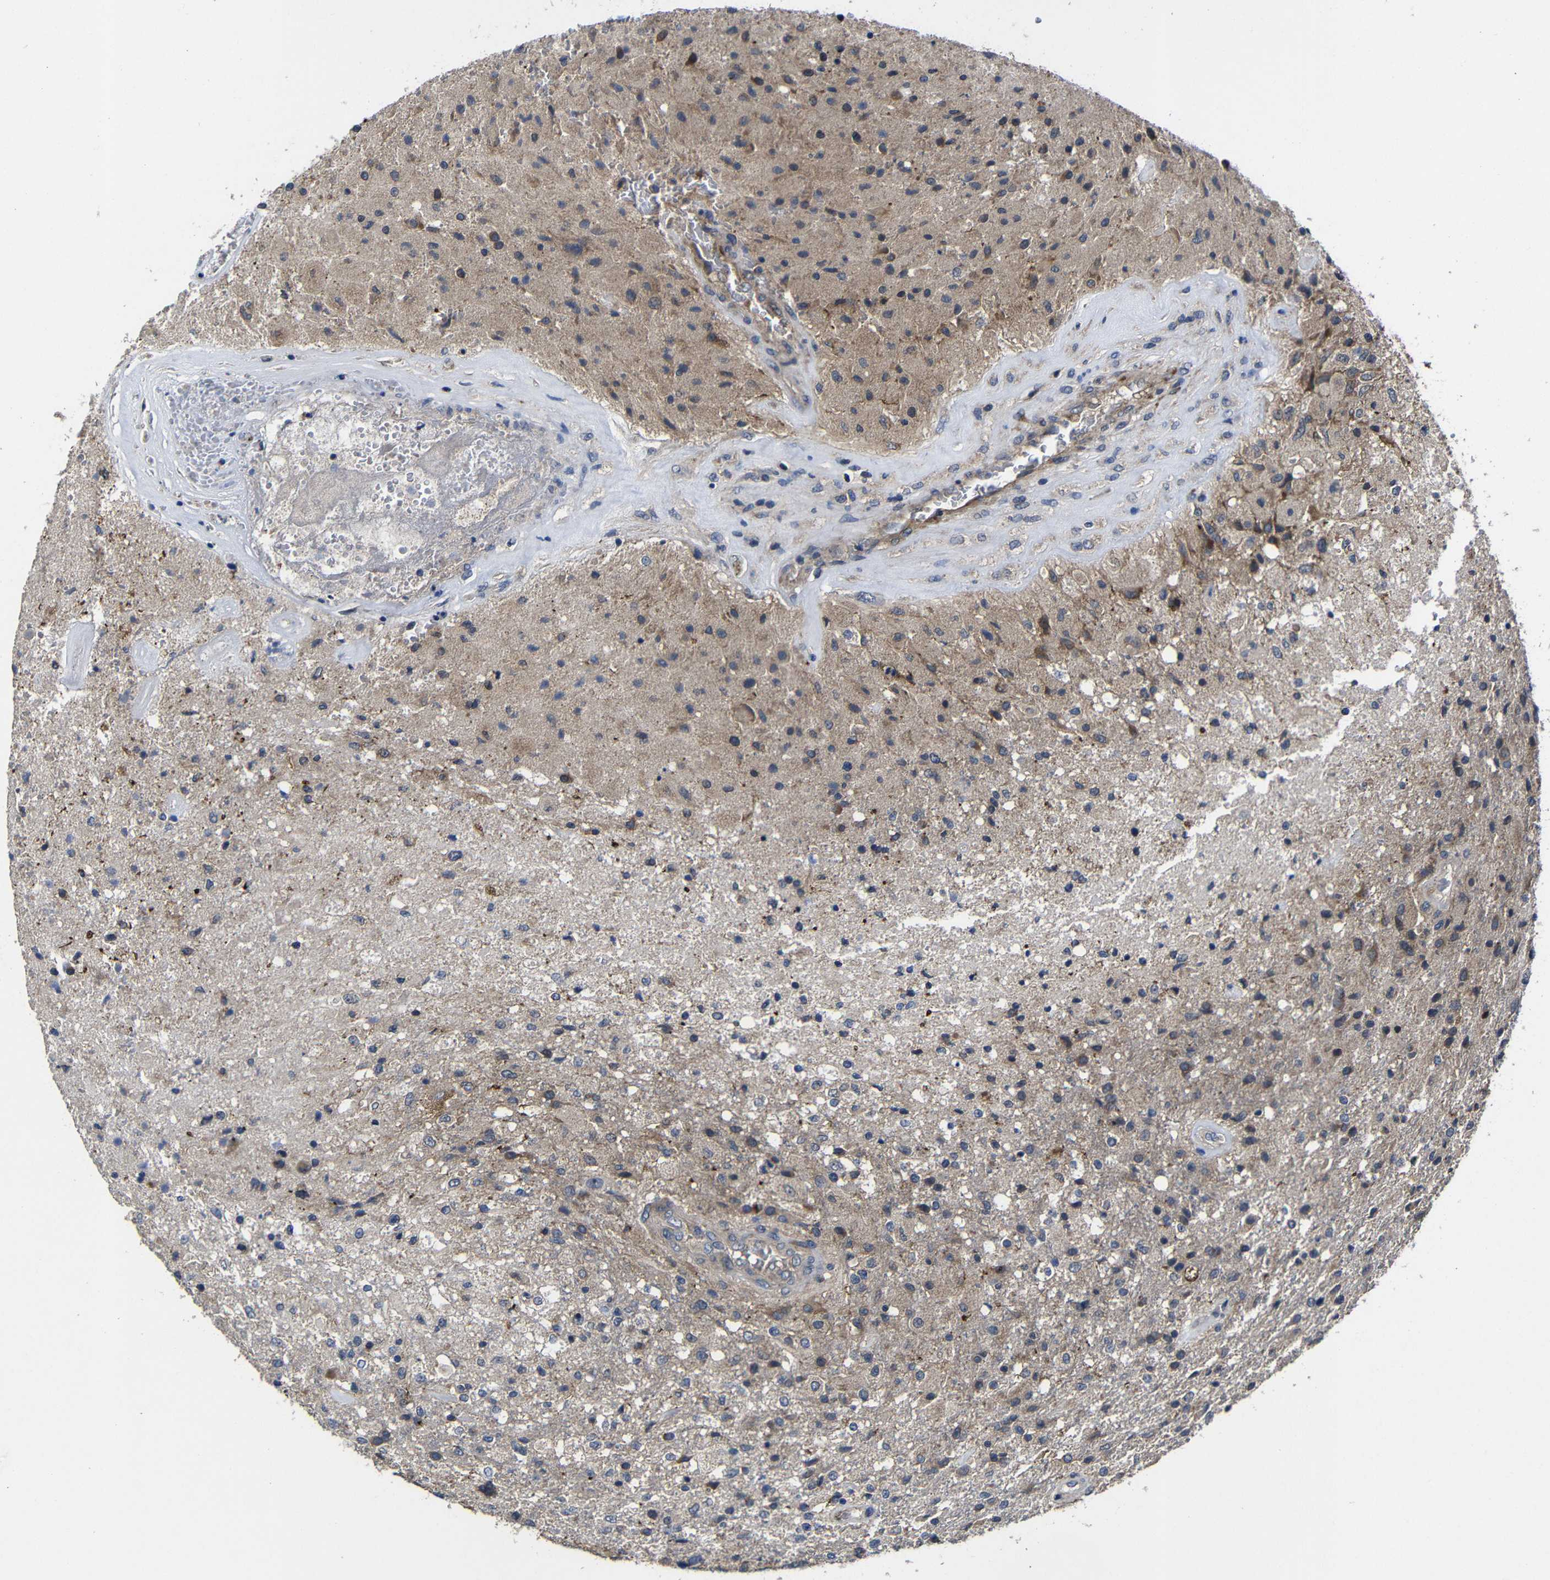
{"staining": {"intensity": "moderate", "quantity": "25%-75%", "location": "cytoplasmic/membranous"}, "tissue": "glioma", "cell_type": "Tumor cells", "image_type": "cancer", "snomed": [{"axis": "morphology", "description": "Normal tissue, NOS"}, {"axis": "morphology", "description": "Glioma, malignant, High grade"}, {"axis": "topography", "description": "Cerebral cortex"}], "caption": "Glioma stained with a brown dye shows moderate cytoplasmic/membranous positive expression in approximately 25%-75% of tumor cells.", "gene": "LPAR5", "patient": {"sex": "male", "age": 77}}